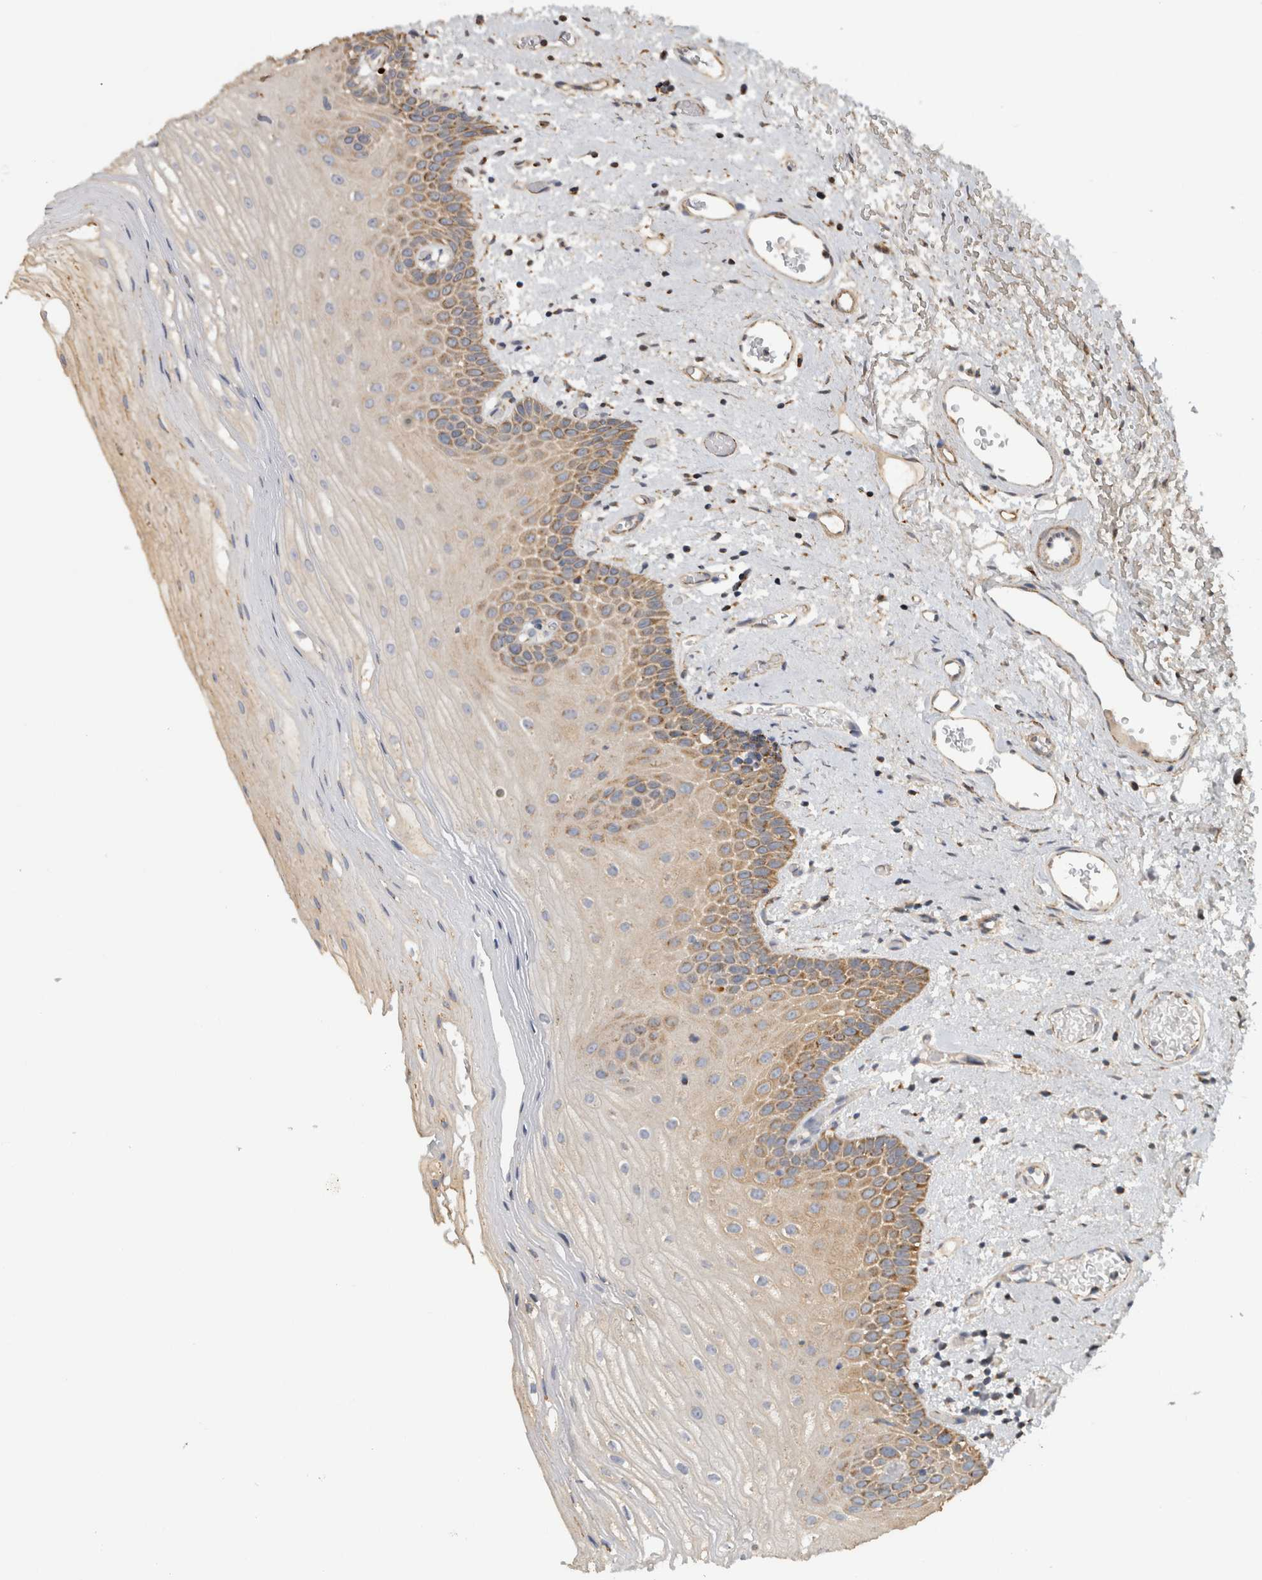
{"staining": {"intensity": "moderate", "quantity": "25%-75%", "location": "cytoplasmic/membranous"}, "tissue": "oral mucosa", "cell_type": "Squamous epithelial cells", "image_type": "normal", "snomed": [{"axis": "morphology", "description": "Normal tissue, NOS"}, {"axis": "topography", "description": "Oral tissue"}], "caption": "Immunohistochemical staining of normal oral mucosa reveals medium levels of moderate cytoplasmic/membranous expression in approximately 25%-75% of squamous epithelial cells.", "gene": "ST8SIA1", "patient": {"sex": "male", "age": 52}}